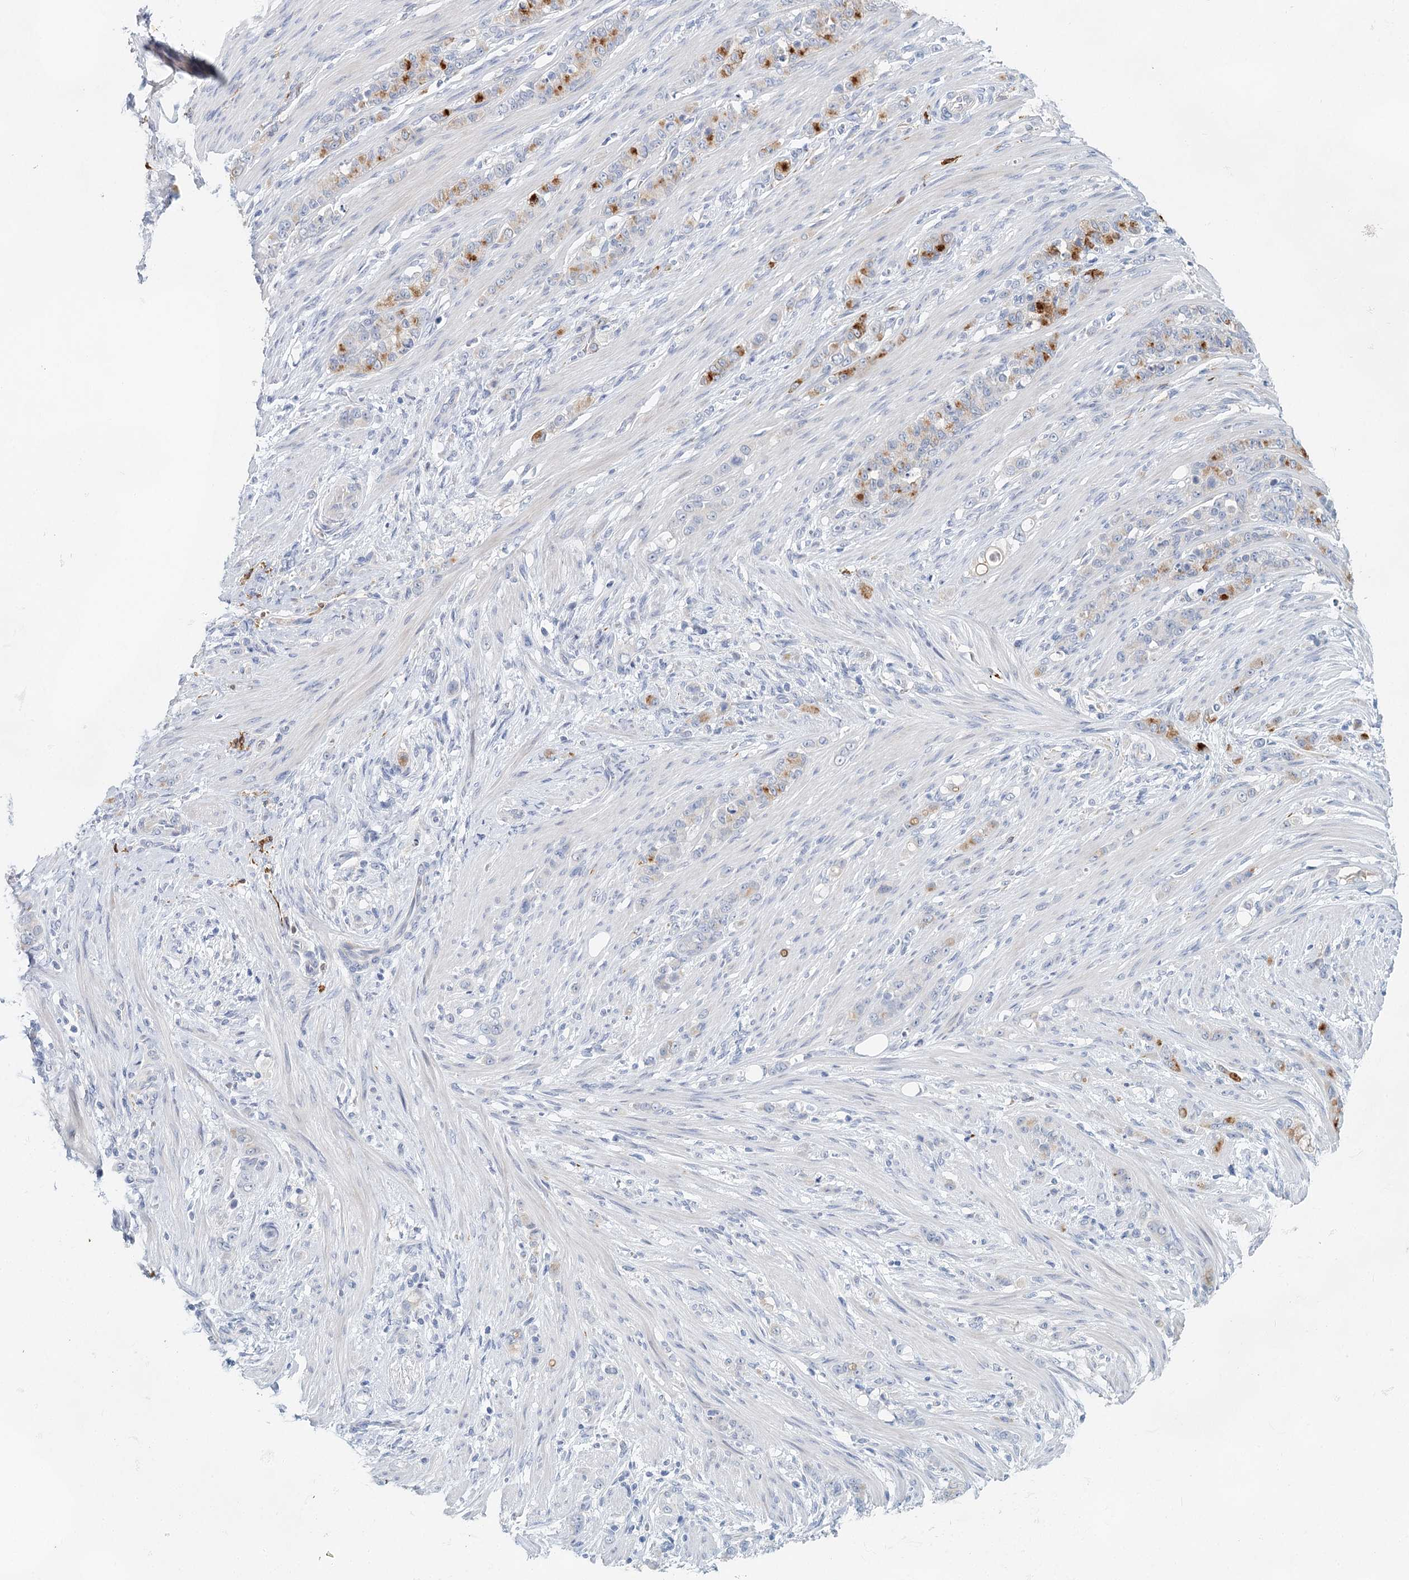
{"staining": {"intensity": "moderate", "quantity": "25%-75%", "location": "cytoplasmic/membranous"}, "tissue": "stomach cancer", "cell_type": "Tumor cells", "image_type": "cancer", "snomed": [{"axis": "morphology", "description": "Adenocarcinoma, NOS"}, {"axis": "topography", "description": "Stomach"}], "caption": "Stomach cancer was stained to show a protein in brown. There is medium levels of moderate cytoplasmic/membranous expression in approximately 25%-75% of tumor cells. Using DAB (brown) and hematoxylin (blue) stains, captured at high magnification using brightfield microscopy.", "gene": "SLC19A3", "patient": {"sex": "female", "age": 79}}